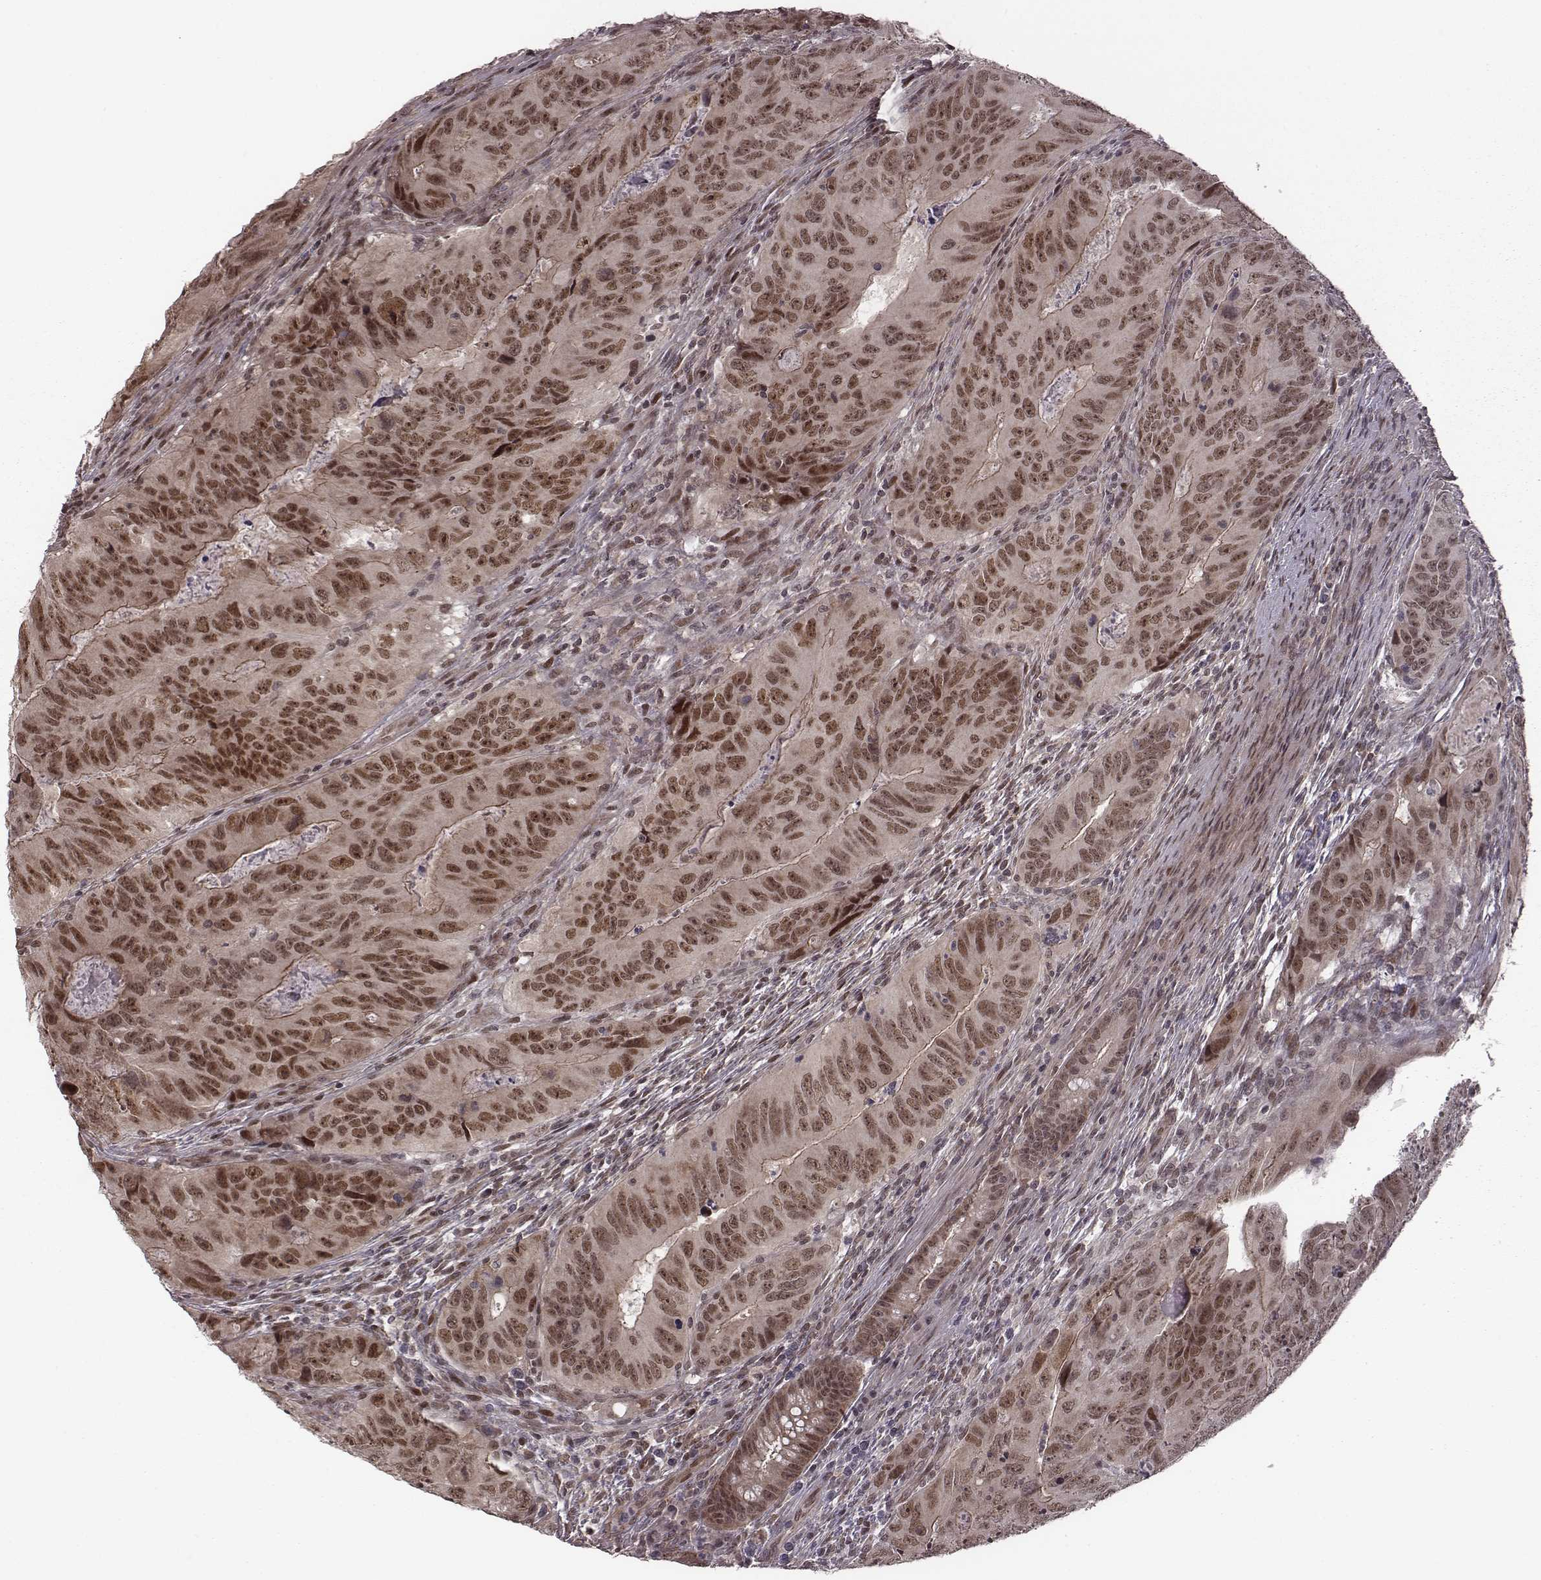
{"staining": {"intensity": "moderate", "quantity": ">75%", "location": "cytoplasmic/membranous,nuclear"}, "tissue": "colorectal cancer", "cell_type": "Tumor cells", "image_type": "cancer", "snomed": [{"axis": "morphology", "description": "Adenocarcinoma, NOS"}, {"axis": "topography", "description": "Colon"}], "caption": "This histopathology image shows colorectal cancer (adenocarcinoma) stained with immunohistochemistry (IHC) to label a protein in brown. The cytoplasmic/membranous and nuclear of tumor cells show moderate positivity for the protein. Nuclei are counter-stained blue.", "gene": "RPL3", "patient": {"sex": "male", "age": 79}}